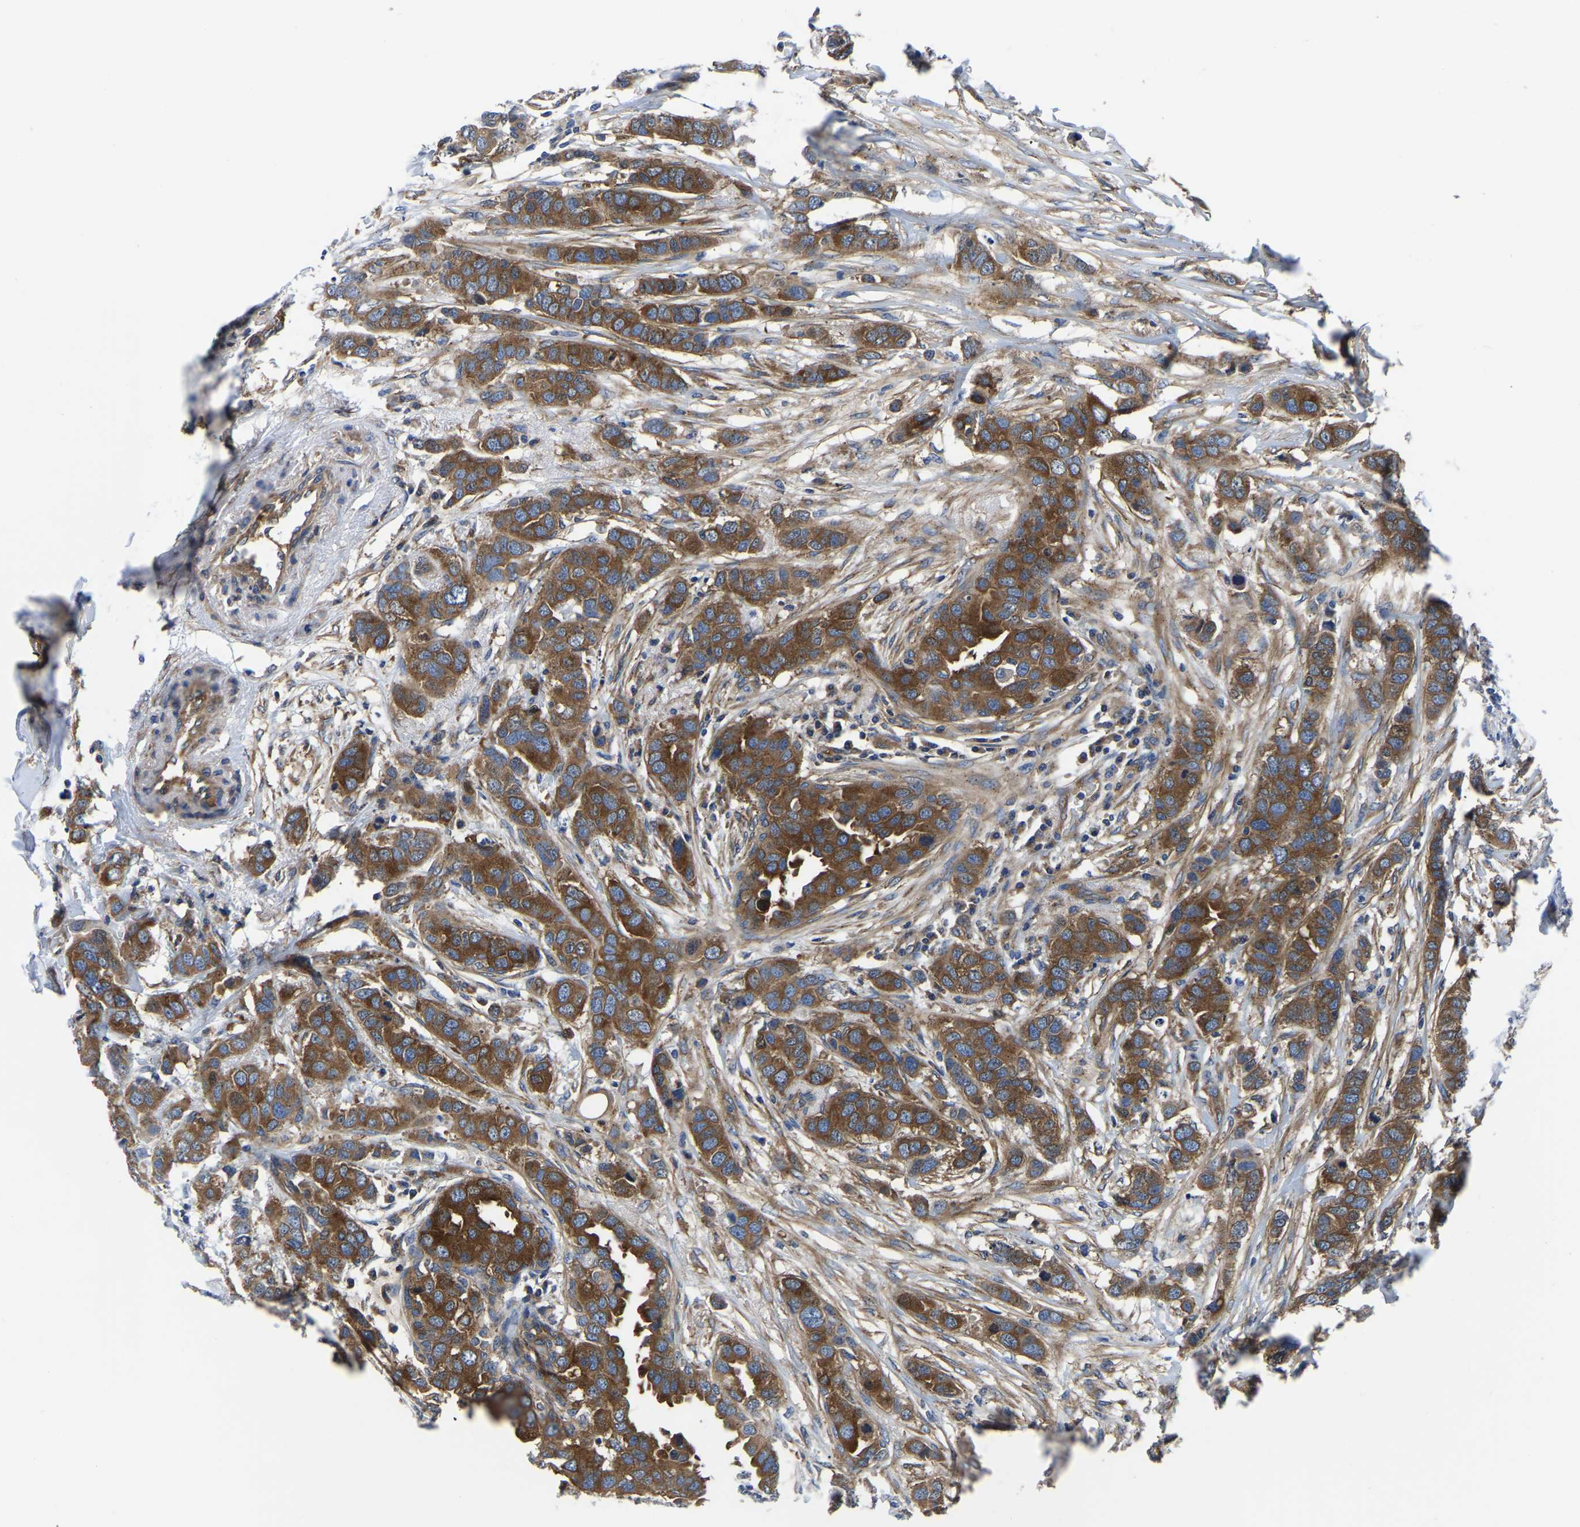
{"staining": {"intensity": "strong", "quantity": ">75%", "location": "cytoplasmic/membranous"}, "tissue": "breast cancer", "cell_type": "Tumor cells", "image_type": "cancer", "snomed": [{"axis": "morphology", "description": "Duct carcinoma"}, {"axis": "topography", "description": "Breast"}], "caption": "About >75% of tumor cells in human invasive ductal carcinoma (breast) show strong cytoplasmic/membranous protein staining as visualized by brown immunohistochemical staining.", "gene": "TFG", "patient": {"sex": "female", "age": 50}}